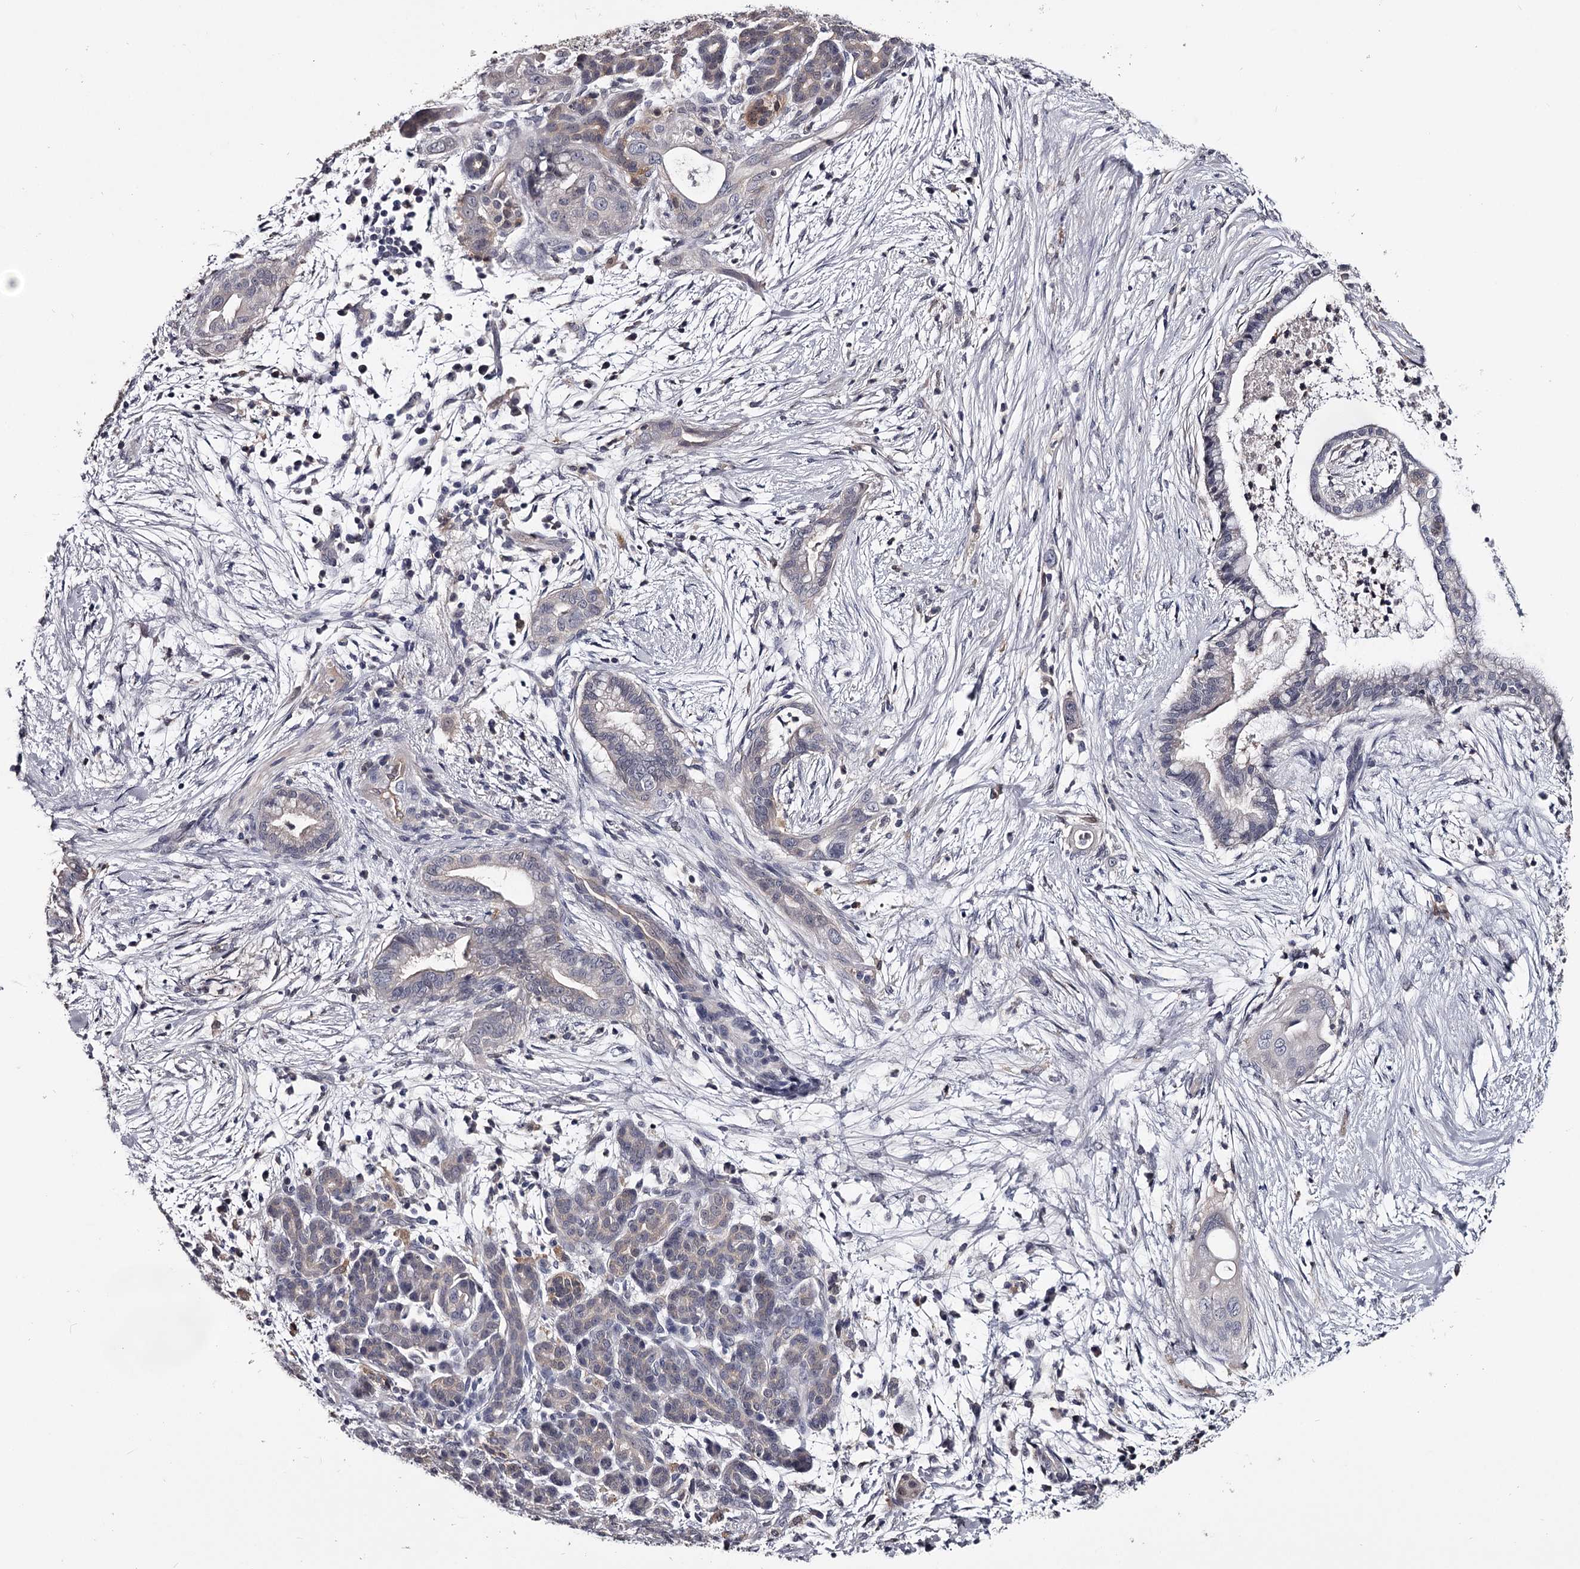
{"staining": {"intensity": "moderate", "quantity": "<25%", "location": "cytoplasmic/membranous,nuclear"}, "tissue": "pancreatic cancer", "cell_type": "Tumor cells", "image_type": "cancer", "snomed": [{"axis": "morphology", "description": "Adenocarcinoma, NOS"}, {"axis": "topography", "description": "Pancreas"}], "caption": "Immunohistochemistry (DAB (3,3'-diaminobenzidine)) staining of human adenocarcinoma (pancreatic) reveals moderate cytoplasmic/membranous and nuclear protein positivity in approximately <25% of tumor cells.", "gene": "GSTO1", "patient": {"sex": "male", "age": 59}}